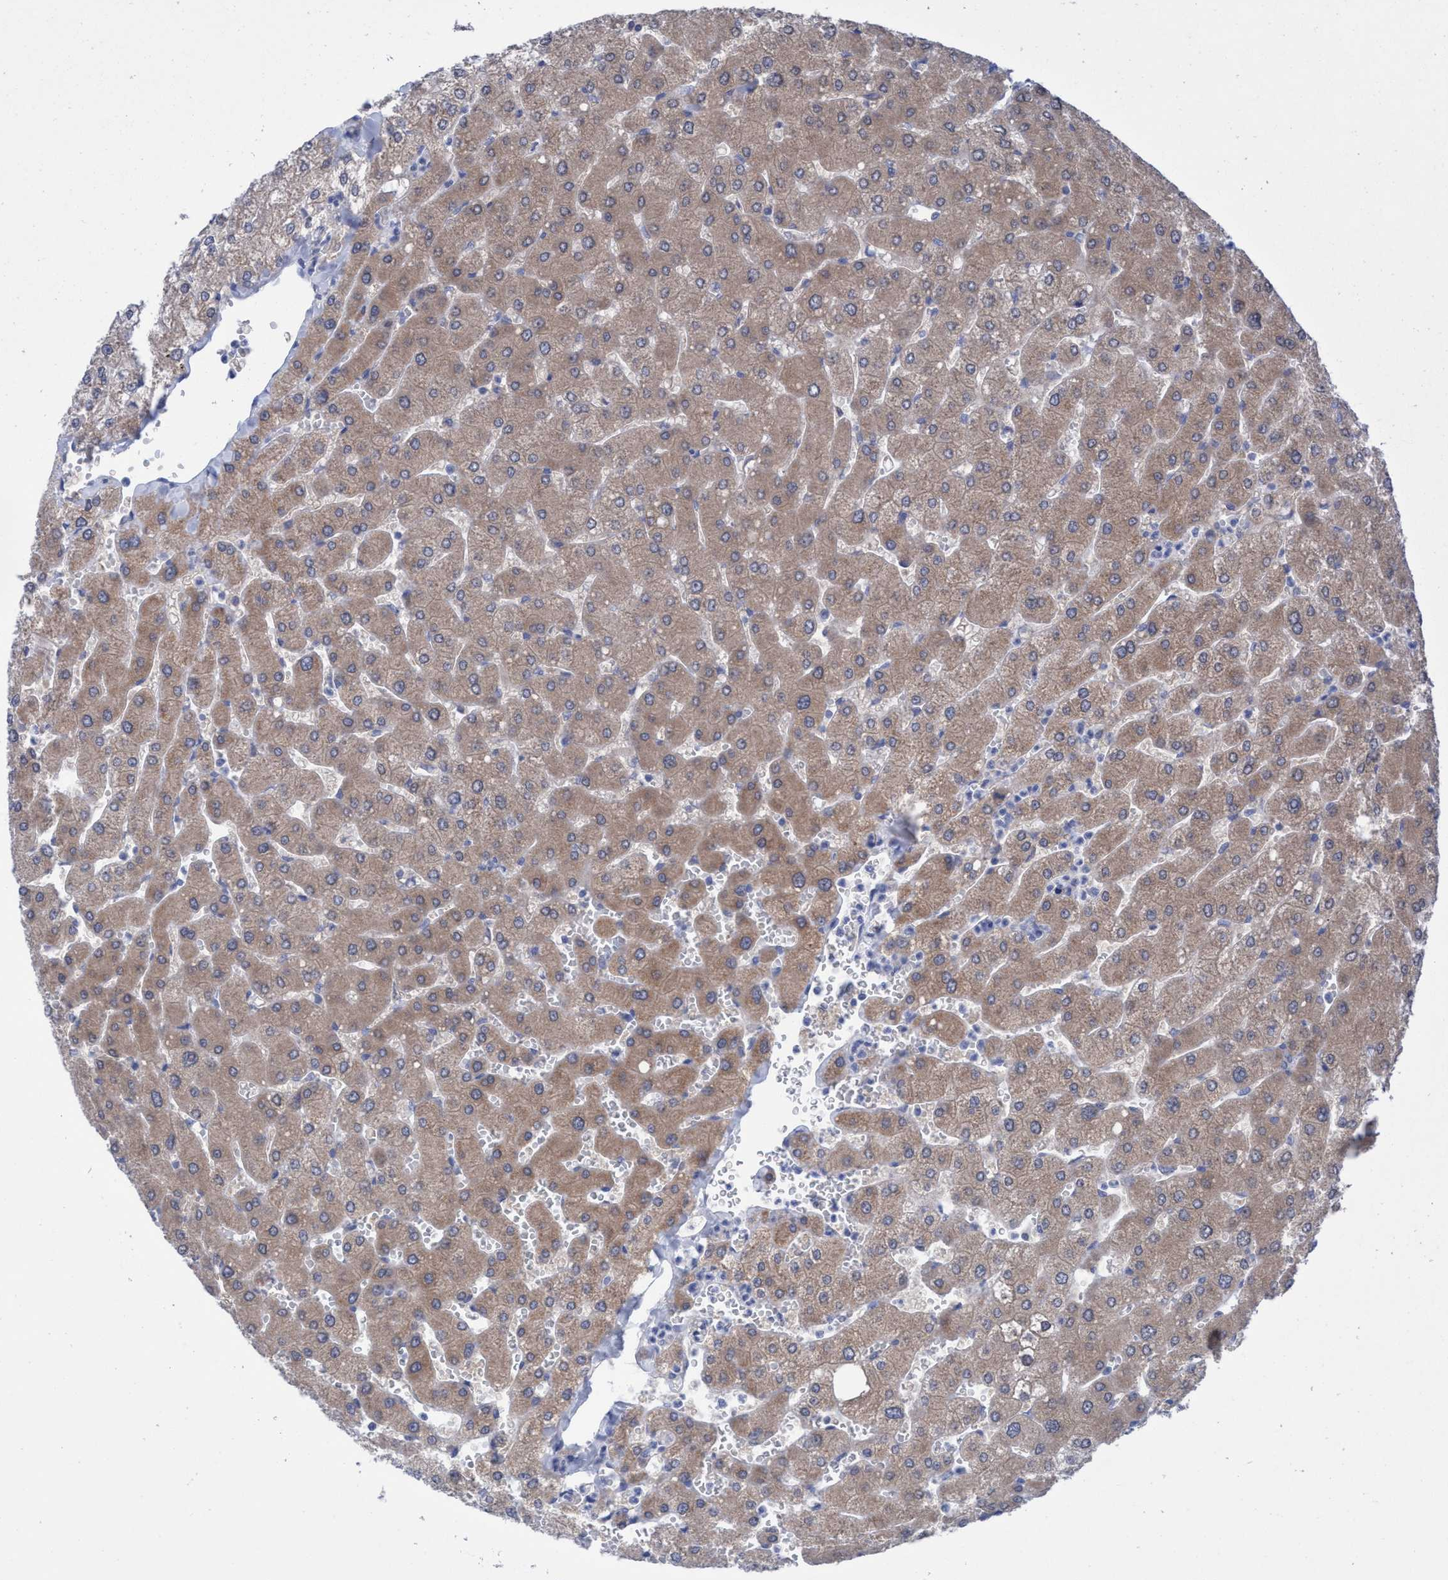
{"staining": {"intensity": "weak", "quantity": "<25%", "location": "cytoplasmic/membranous"}, "tissue": "liver", "cell_type": "Cholangiocytes", "image_type": "normal", "snomed": [{"axis": "morphology", "description": "Normal tissue, NOS"}, {"axis": "topography", "description": "Liver"}], "caption": "DAB immunohistochemical staining of normal liver reveals no significant staining in cholangiocytes. (Stains: DAB (3,3'-diaminobenzidine) immunohistochemistry (IHC) with hematoxylin counter stain, Microscopy: brightfield microscopy at high magnification).", "gene": "RSAD1", "patient": {"sex": "male", "age": 55}}